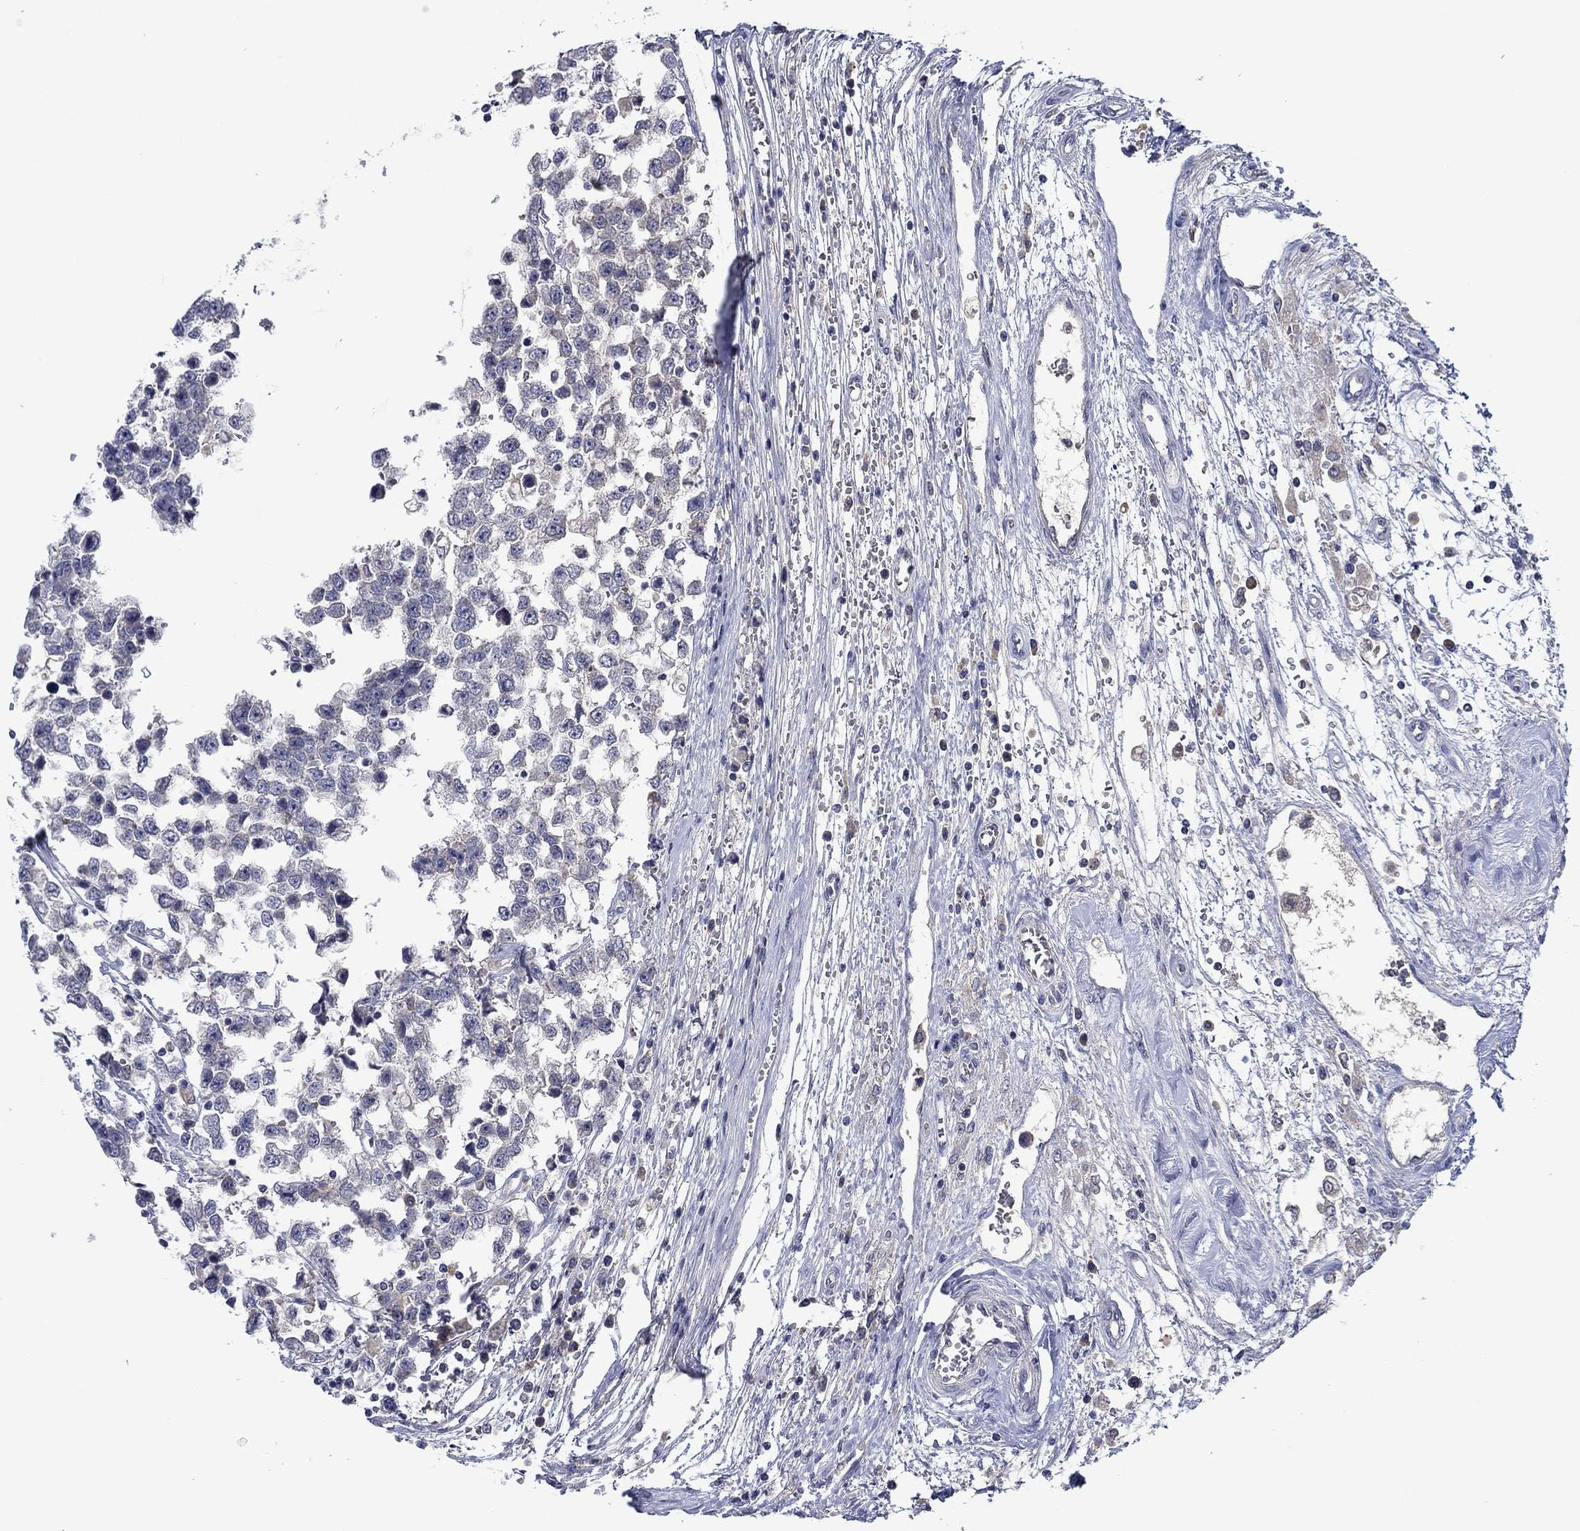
{"staining": {"intensity": "negative", "quantity": "none", "location": "none"}, "tissue": "testis cancer", "cell_type": "Tumor cells", "image_type": "cancer", "snomed": [{"axis": "morphology", "description": "Normal tissue, NOS"}, {"axis": "morphology", "description": "Seminoma, NOS"}, {"axis": "topography", "description": "Testis"}, {"axis": "topography", "description": "Epididymis"}], "caption": "This is an IHC histopathology image of human testis seminoma. There is no staining in tumor cells.", "gene": "CHIT1", "patient": {"sex": "male", "age": 34}}